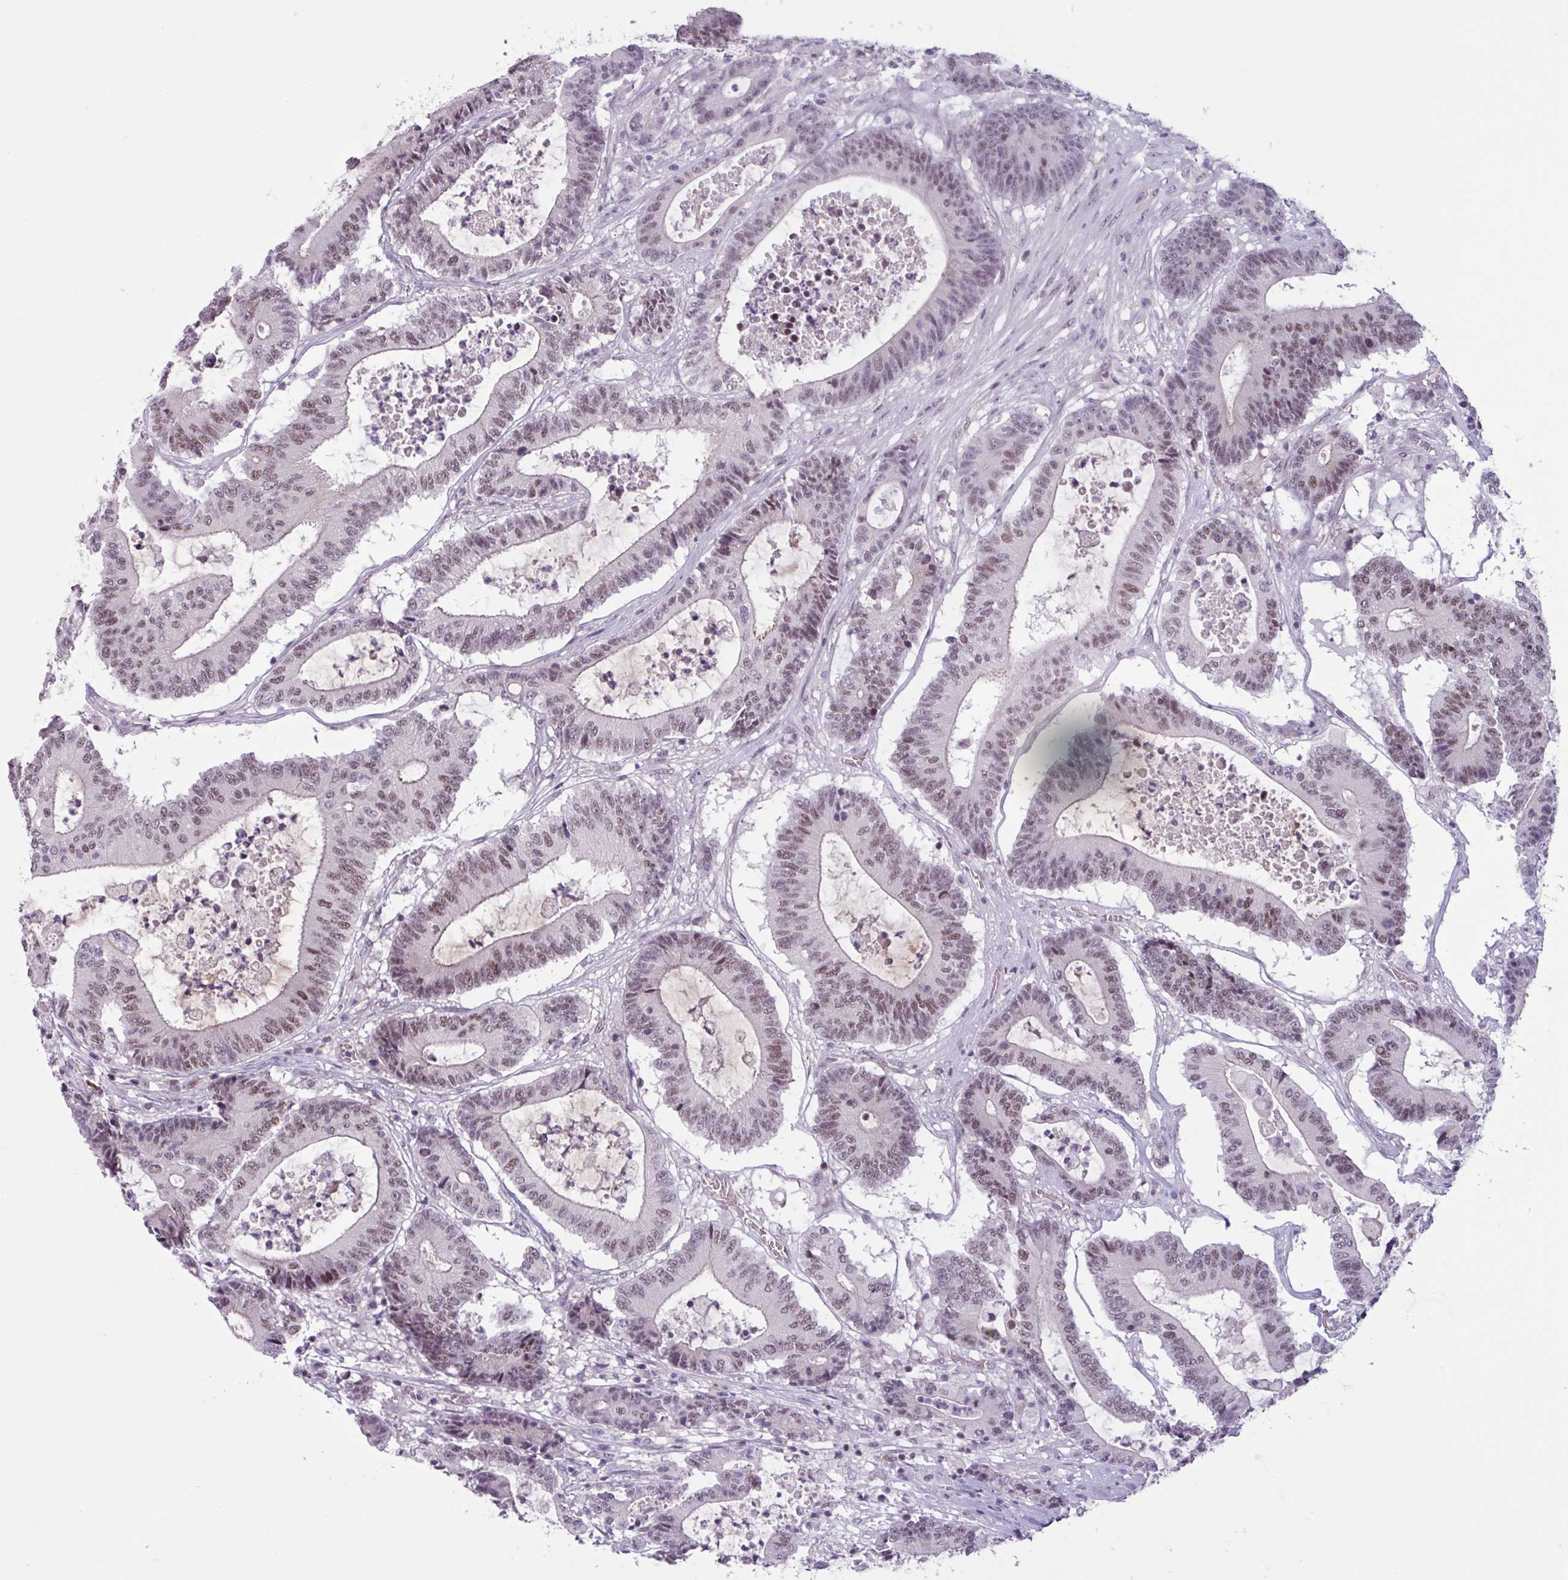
{"staining": {"intensity": "weak", "quantity": "25%-75%", "location": "nuclear"}, "tissue": "colorectal cancer", "cell_type": "Tumor cells", "image_type": "cancer", "snomed": [{"axis": "morphology", "description": "Adenocarcinoma, NOS"}, {"axis": "topography", "description": "Colon"}], "caption": "A brown stain shows weak nuclear expression of a protein in adenocarcinoma (colorectal) tumor cells.", "gene": "ZNF575", "patient": {"sex": "female", "age": 84}}